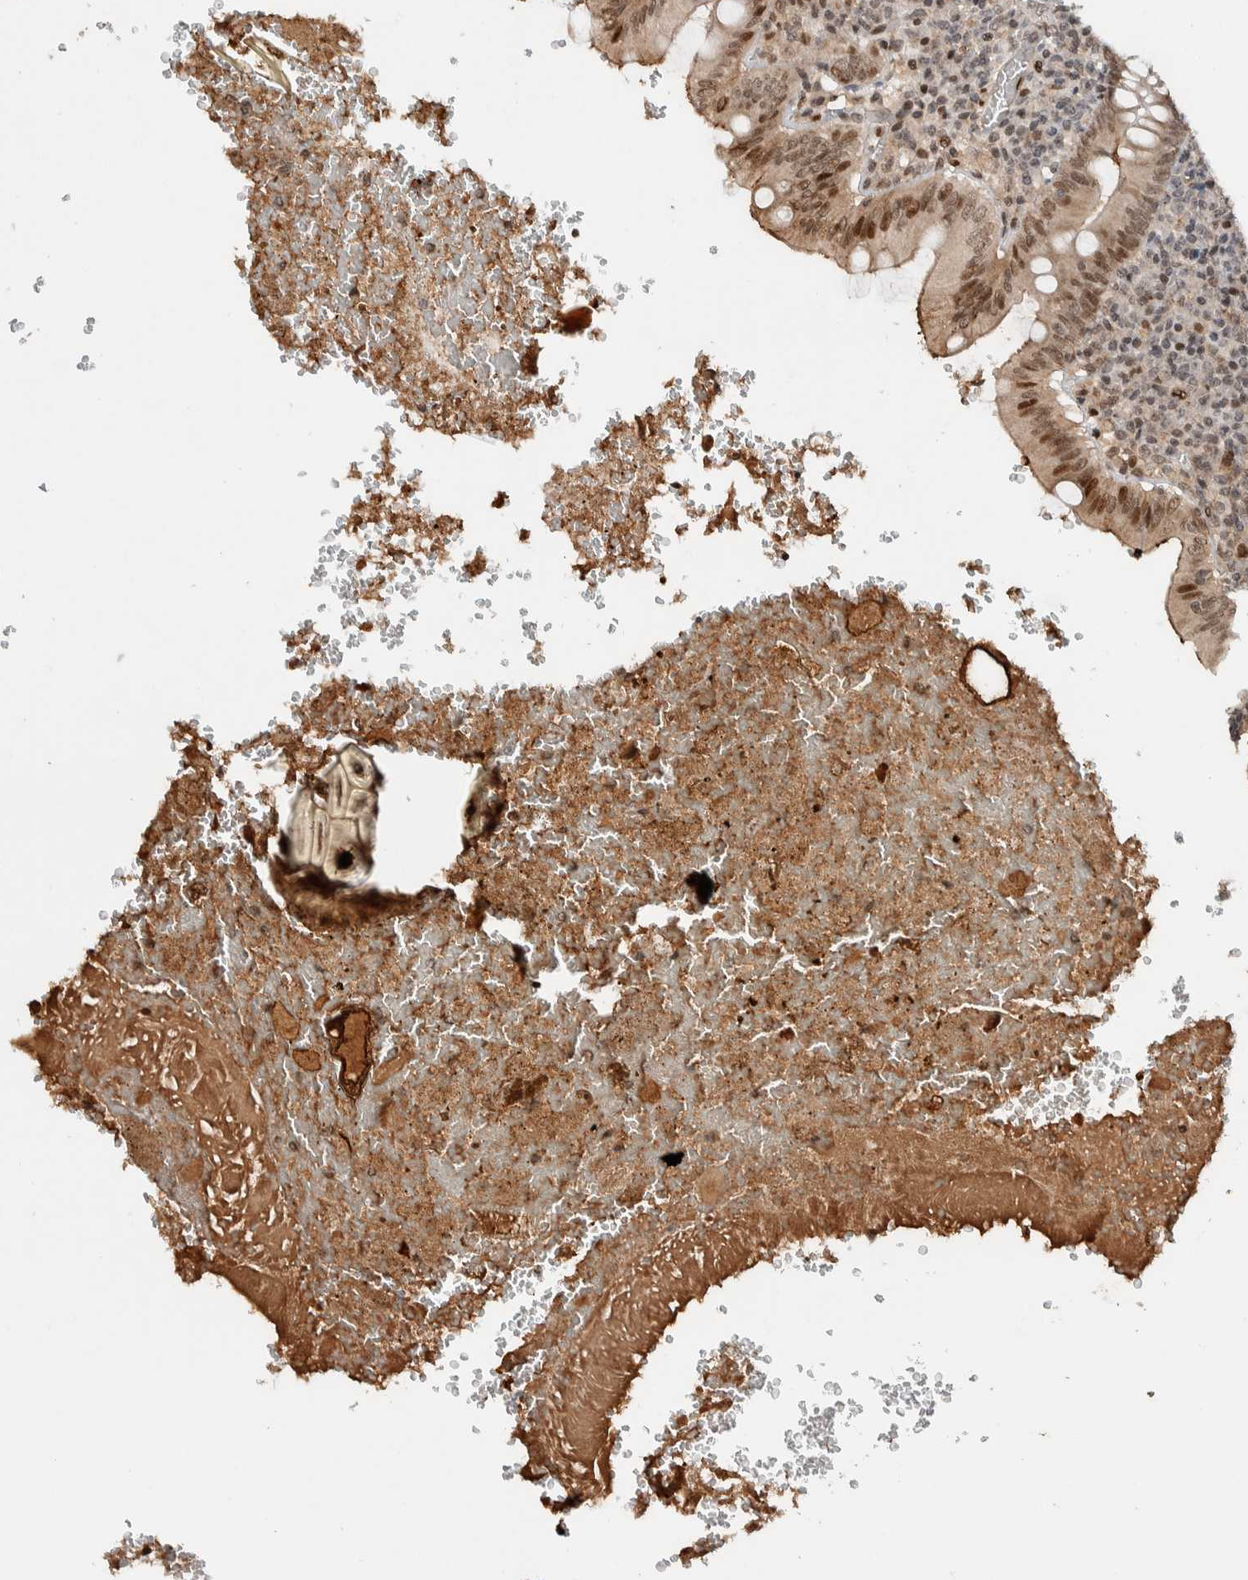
{"staining": {"intensity": "moderate", "quantity": ">75%", "location": "cytoplasmic/membranous,nuclear"}, "tissue": "appendix", "cell_type": "Glandular cells", "image_type": "normal", "snomed": [{"axis": "morphology", "description": "Normal tissue, NOS"}, {"axis": "topography", "description": "Appendix"}], "caption": "Protein expression analysis of unremarkable human appendix reveals moderate cytoplasmic/membranous,nuclear positivity in about >75% of glandular cells.", "gene": "ZNF521", "patient": {"sex": "male", "age": 8}}